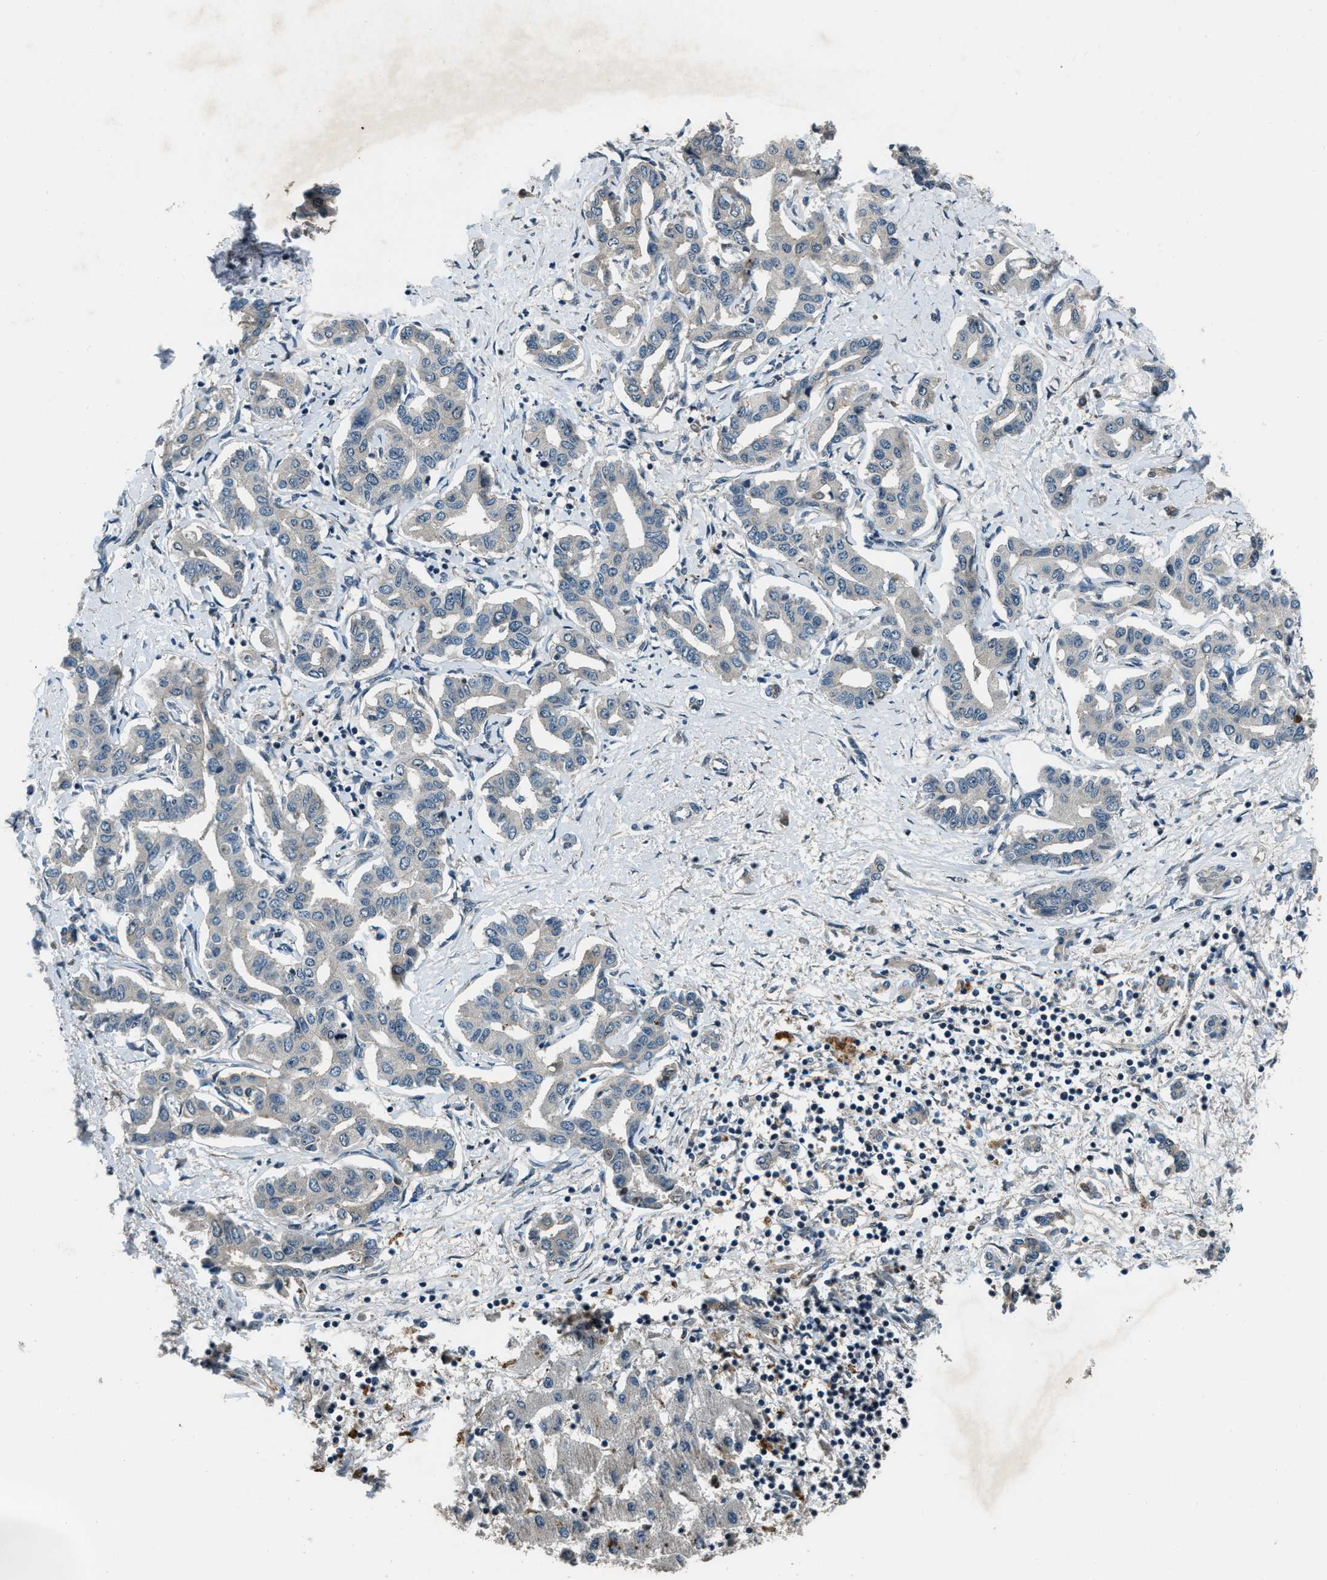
{"staining": {"intensity": "negative", "quantity": "none", "location": "none"}, "tissue": "liver cancer", "cell_type": "Tumor cells", "image_type": "cancer", "snomed": [{"axis": "morphology", "description": "Cholangiocarcinoma"}, {"axis": "topography", "description": "Liver"}], "caption": "The photomicrograph reveals no significant expression in tumor cells of liver cholangiocarcinoma. Nuclei are stained in blue.", "gene": "NUDCD3", "patient": {"sex": "male", "age": 59}}